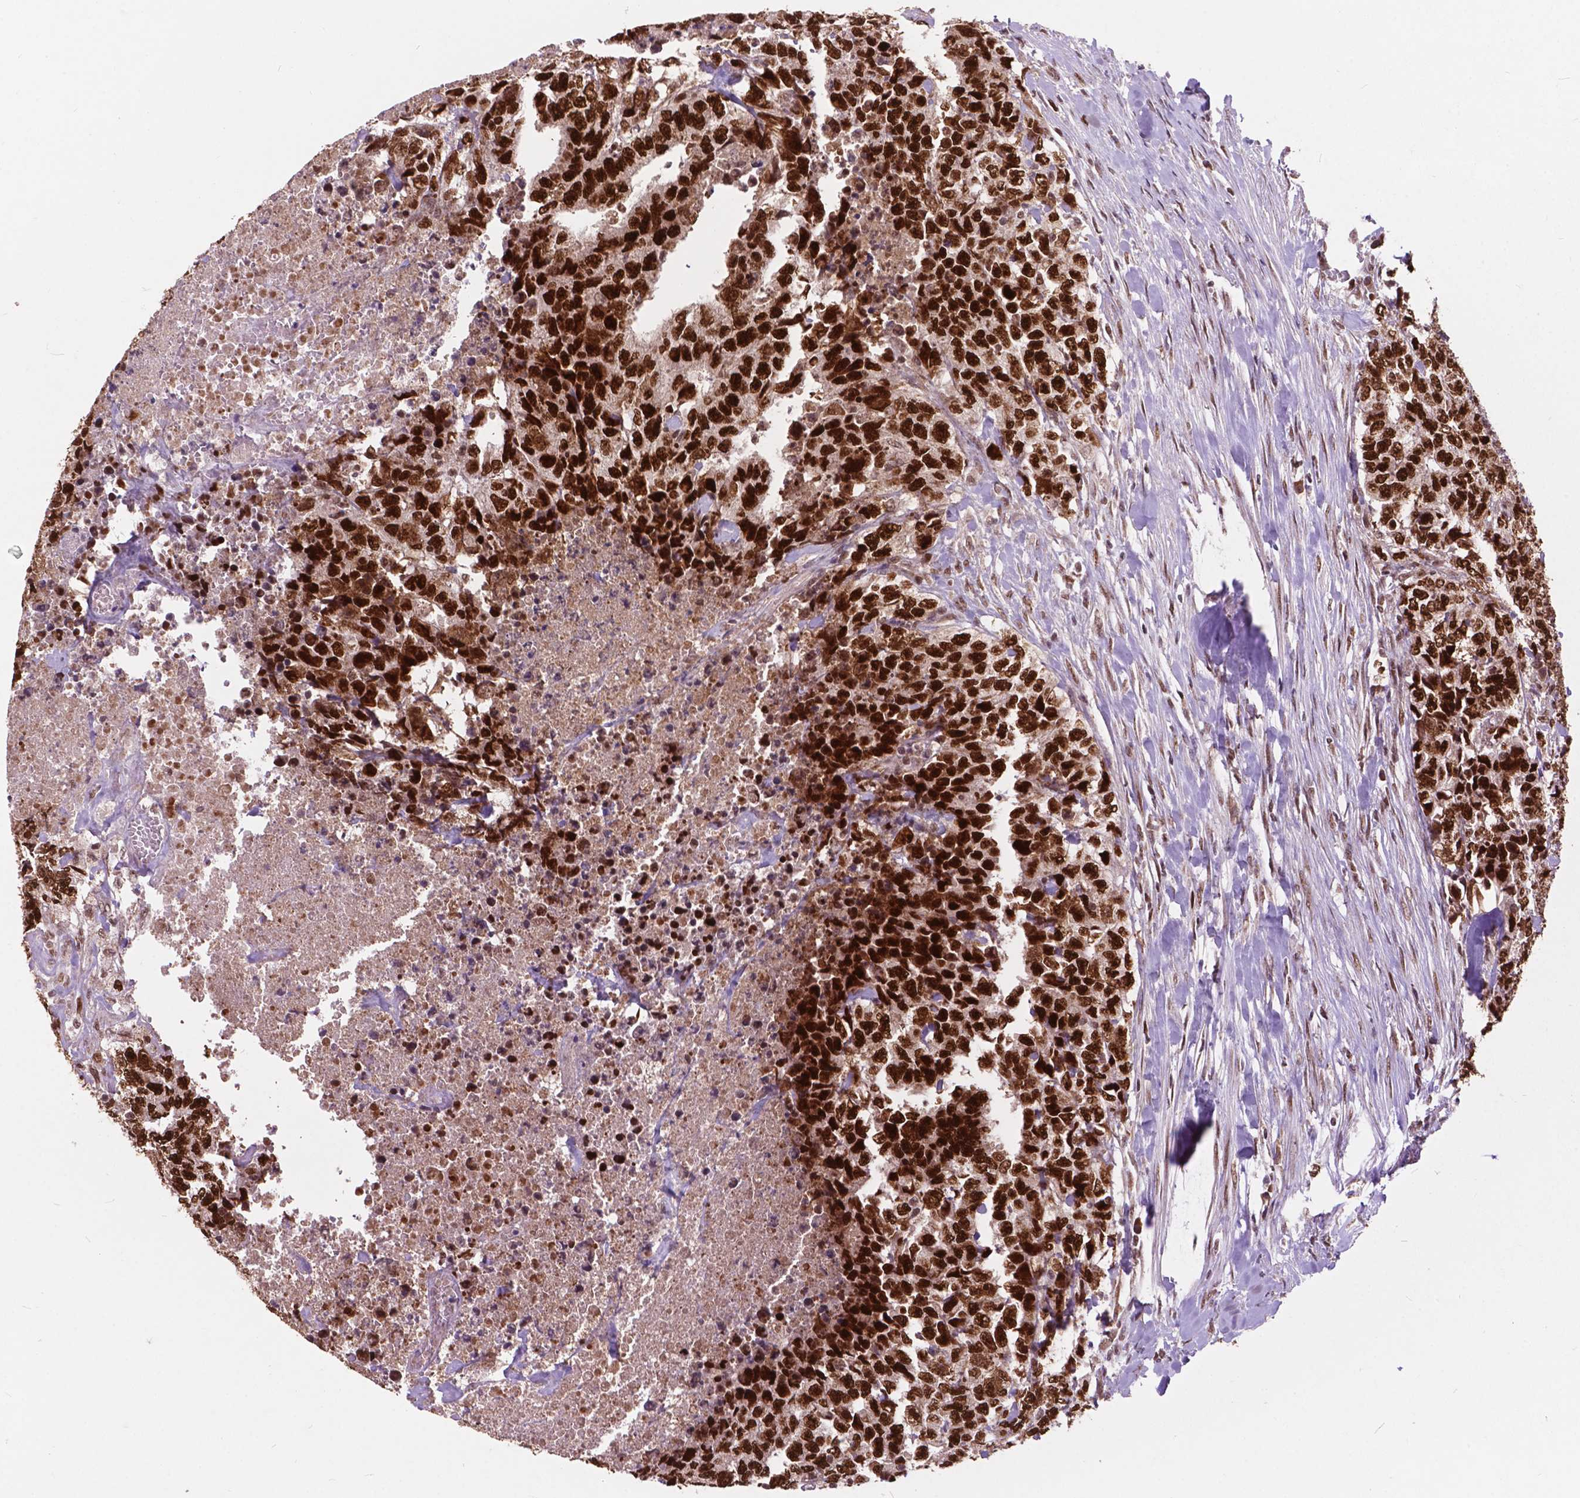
{"staining": {"intensity": "strong", "quantity": ">75%", "location": "nuclear"}, "tissue": "testis cancer", "cell_type": "Tumor cells", "image_type": "cancer", "snomed": [{"axis": "morphology", "description": "Carcinoma, Embryonal, NOS"}, {"axis": "topography", "description": "Testis"}], "caption": "Testis cancer (embryonal carcinoma) tissue displays strong nuclear expression in about >75% of tumor cells, visualized by immunohistochemistry.", "gene": "MSH2", "patient": {"sex": "male", "age": 24}}